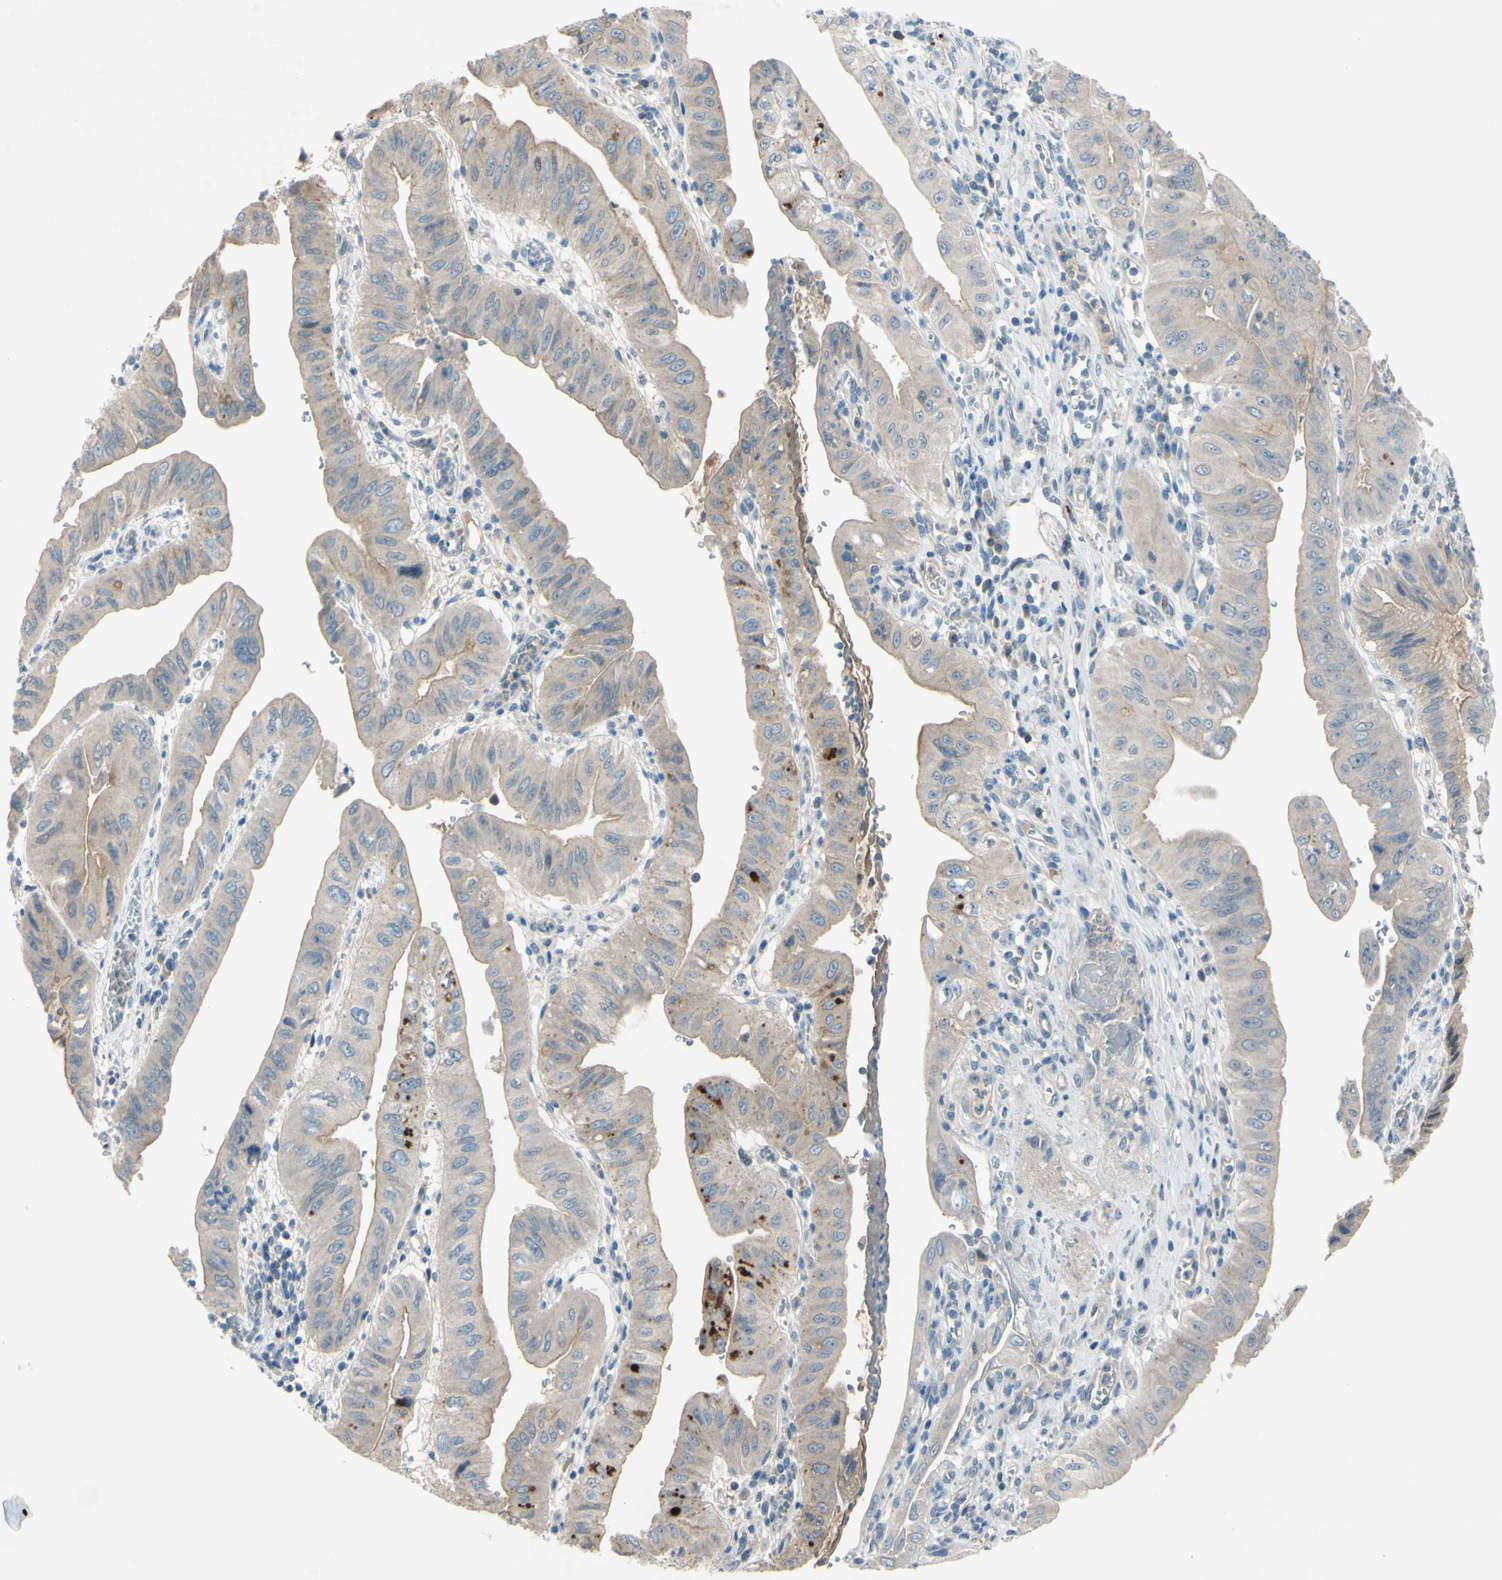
{"staining": {"intensity": "weak", "quantity": "<25%", "location": "cytoplasmic/membranous"}, "tissue": "pancreatic cancer", "cell_type": "Tumor cells", "image_type": "cancer", "snomed": [{"axis": "morphology", "description": "Normal tissue, NOS"}, {"axis": "topography", "description": "Lymph node"}], "caption": "Micrograph shows no protein expression in tumor cells of pancreatic cancer tissue.", "gene": "ATRN", "patient": {"sex": "male", "age": 50}}